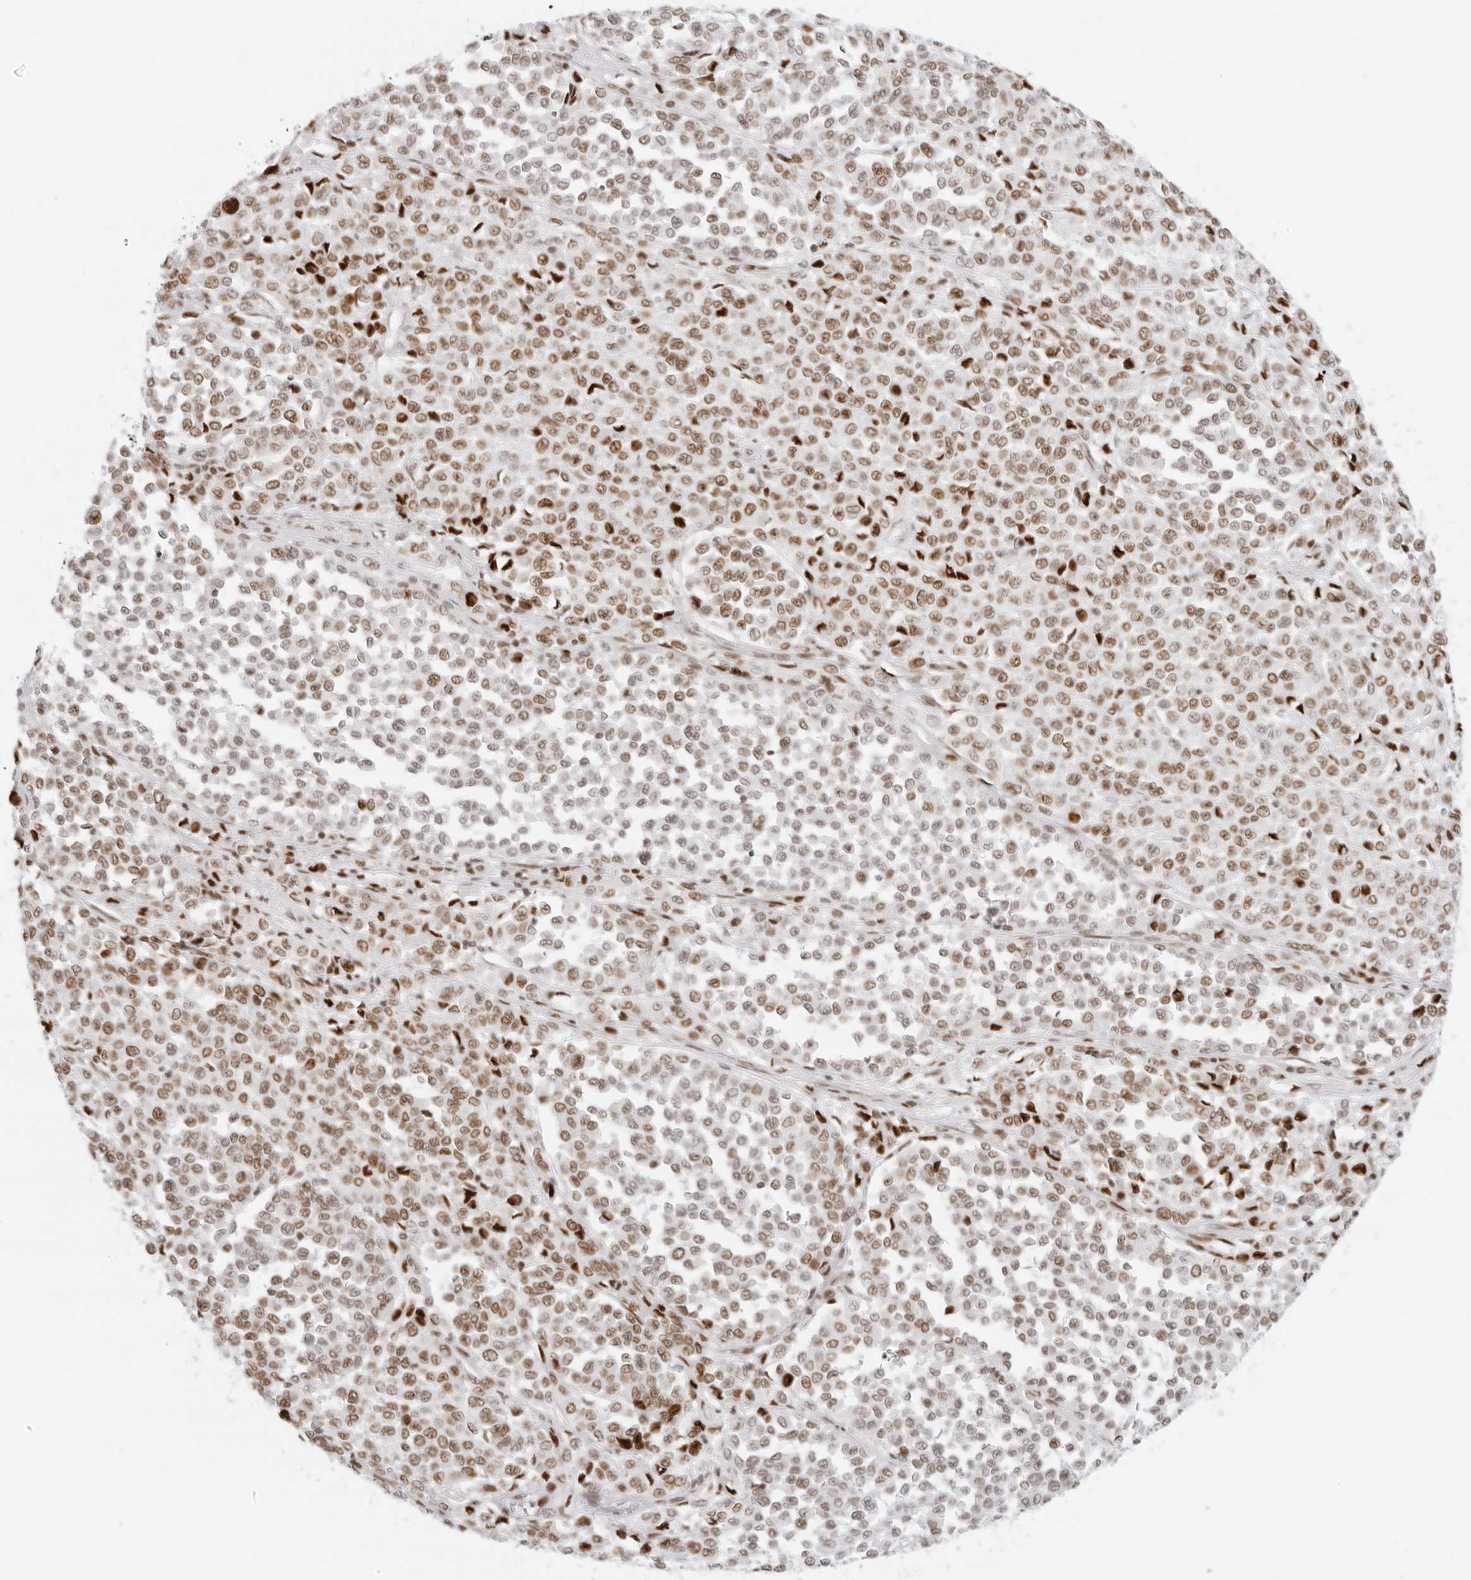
{"staining": {"intensity": "moderate", "quantity": ">75%", "location": "nuclear"}, "tissue": "melanoma", "cell_type": "Tumor cells", "image_type": "cancer", "snomed": [{"axis": "morphology", "description": "Malignant melanoma, Metastatic site"}, {"axis": "topography", "description": "Pancreas"}], "caption": "A brown stain labels moderate nuclear expression of a protein in human malignant melanoma (metastatic site) tumor cells. Ihc stains the protein of interest in brown and the nuclei are stained blue.", "gene": "RCC1", "patient": {"sex": "female", "age": 30}}